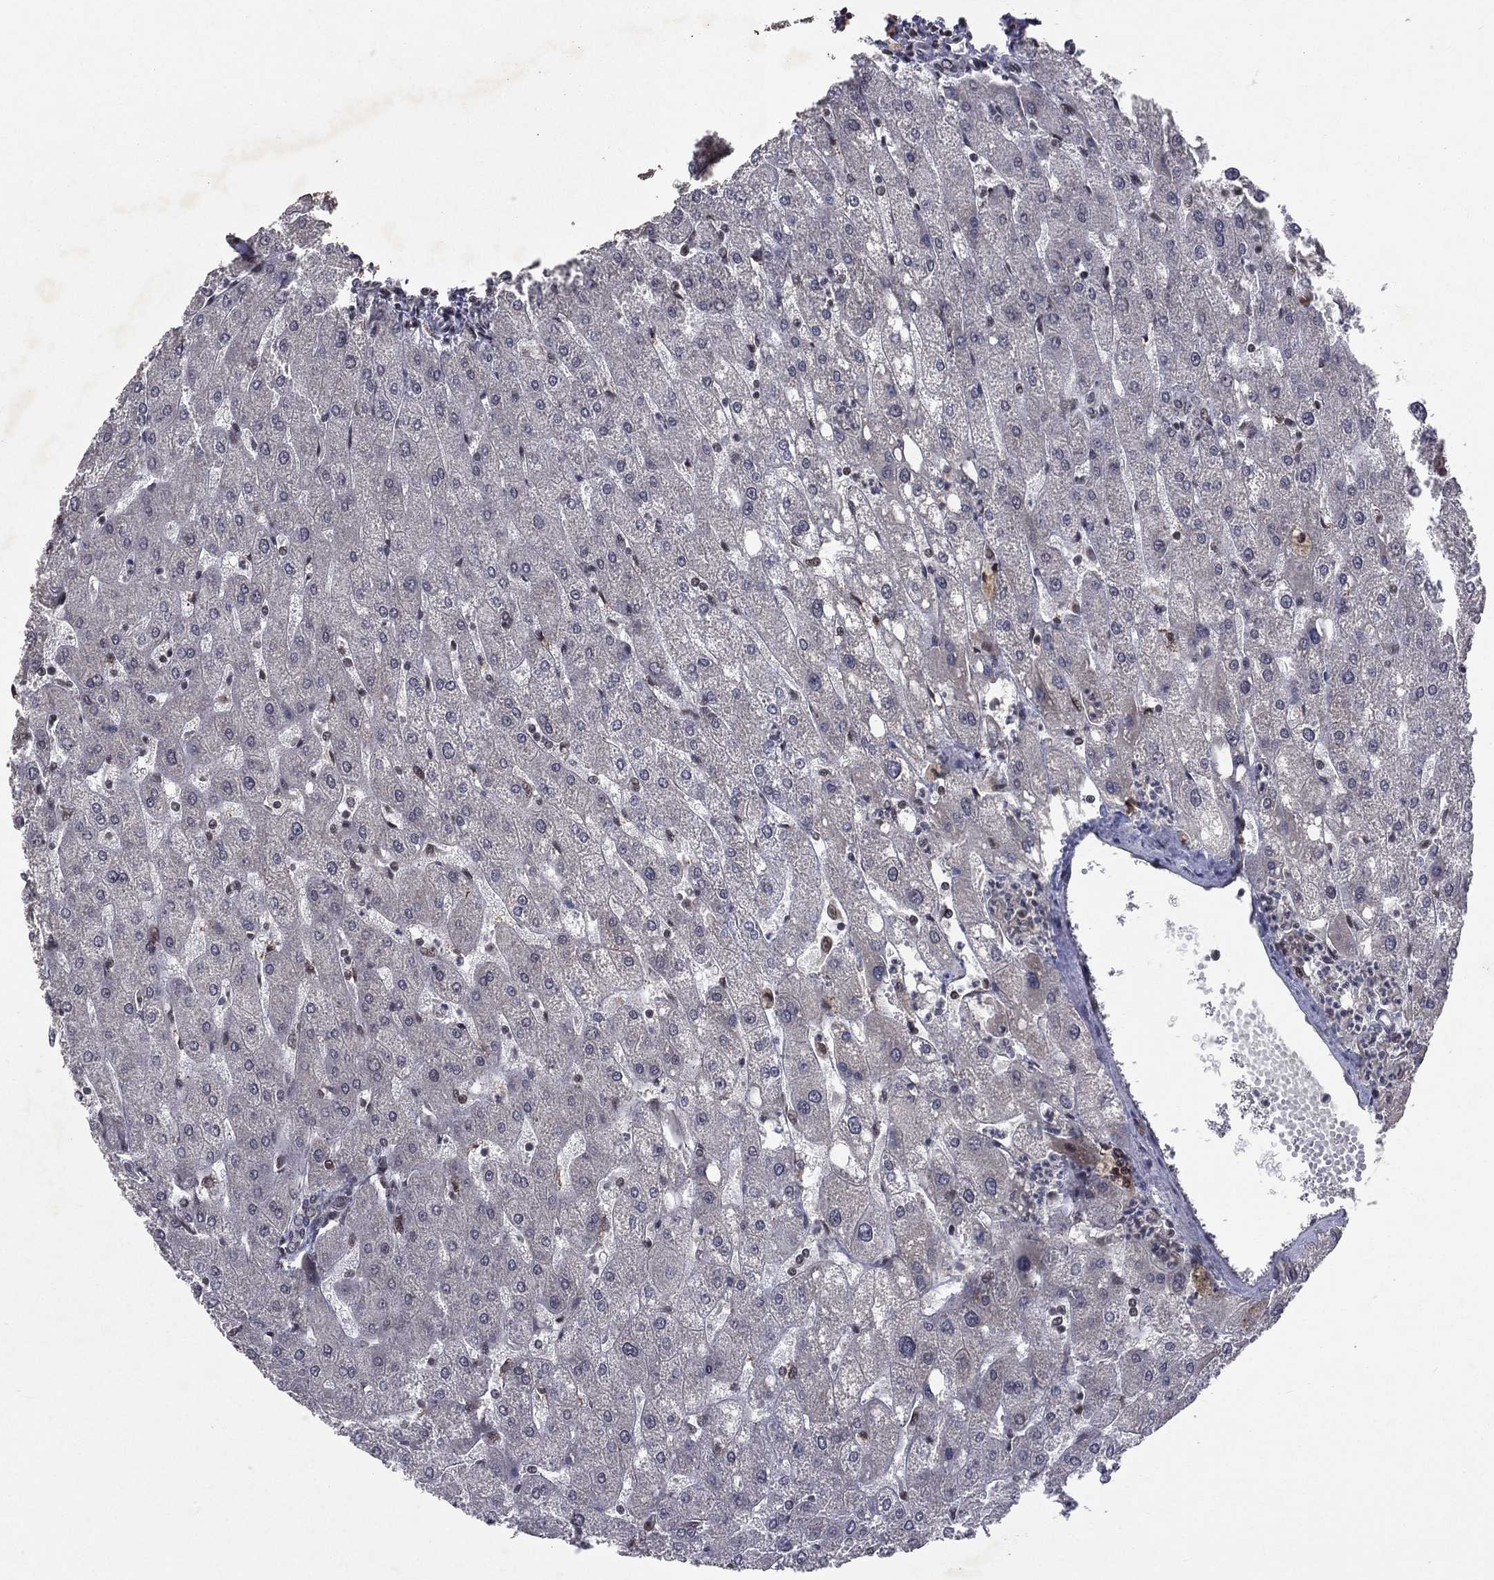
{"staining": {"intensity": "negative", "quantity": "none", "location": "none"}, "tissue": "liver", "cell_type": "Cholangiocytes", "image_type": "normal", "snomed": [{"axis": "morphology", "description": "Normal tissue, NOS"}, {"axis": "topography", "description": "Liver"}], "caption": "DAB immunohistochemical staining of unremarkable liver displays no significant expression in cholangiocytes.", "gene": "DMAP1", "patient": {"sex": "male", "age": 67}}